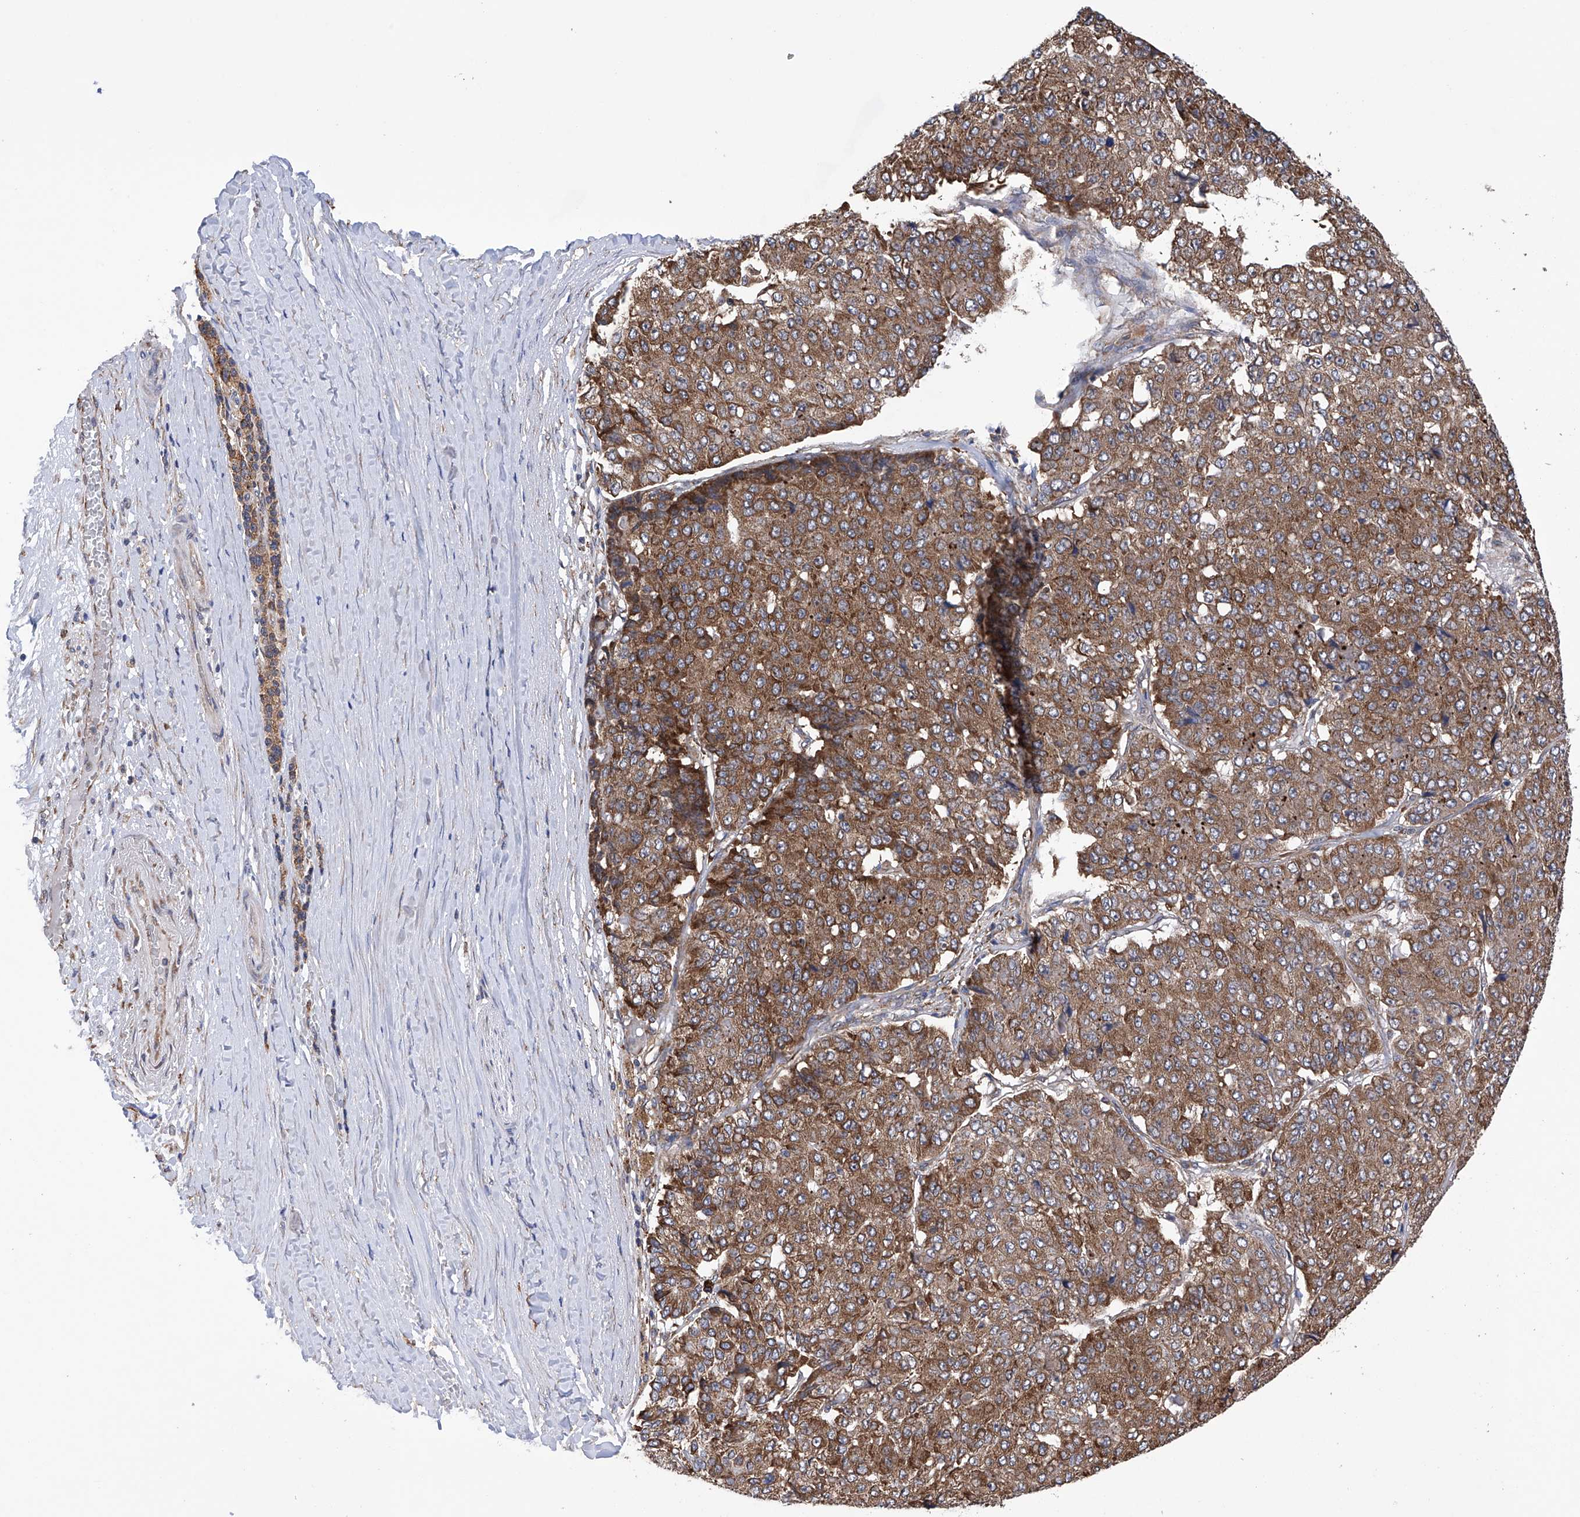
{"staining": {"intensity": "moderate", "quantity": ">75%", "location": "cytoplasmic/membranous"}, "tissue": "pancreatic cancer", "cell_type": "Tumor cells", "image_type": "cancer", "snomed": [{"axis": "morphology", "description": "Adenocarcinoma, NOS"}, {"axis": "topography", "description": "Pancreas"}], "caption": "Tumor cells show medium levels of moderate cytoplasmic/membranous expression in approximately >75% of cells in pancreatic adenocarcinoma.", "gene": "DNAH8", "patient": {"sex": "male", "age": 50}}